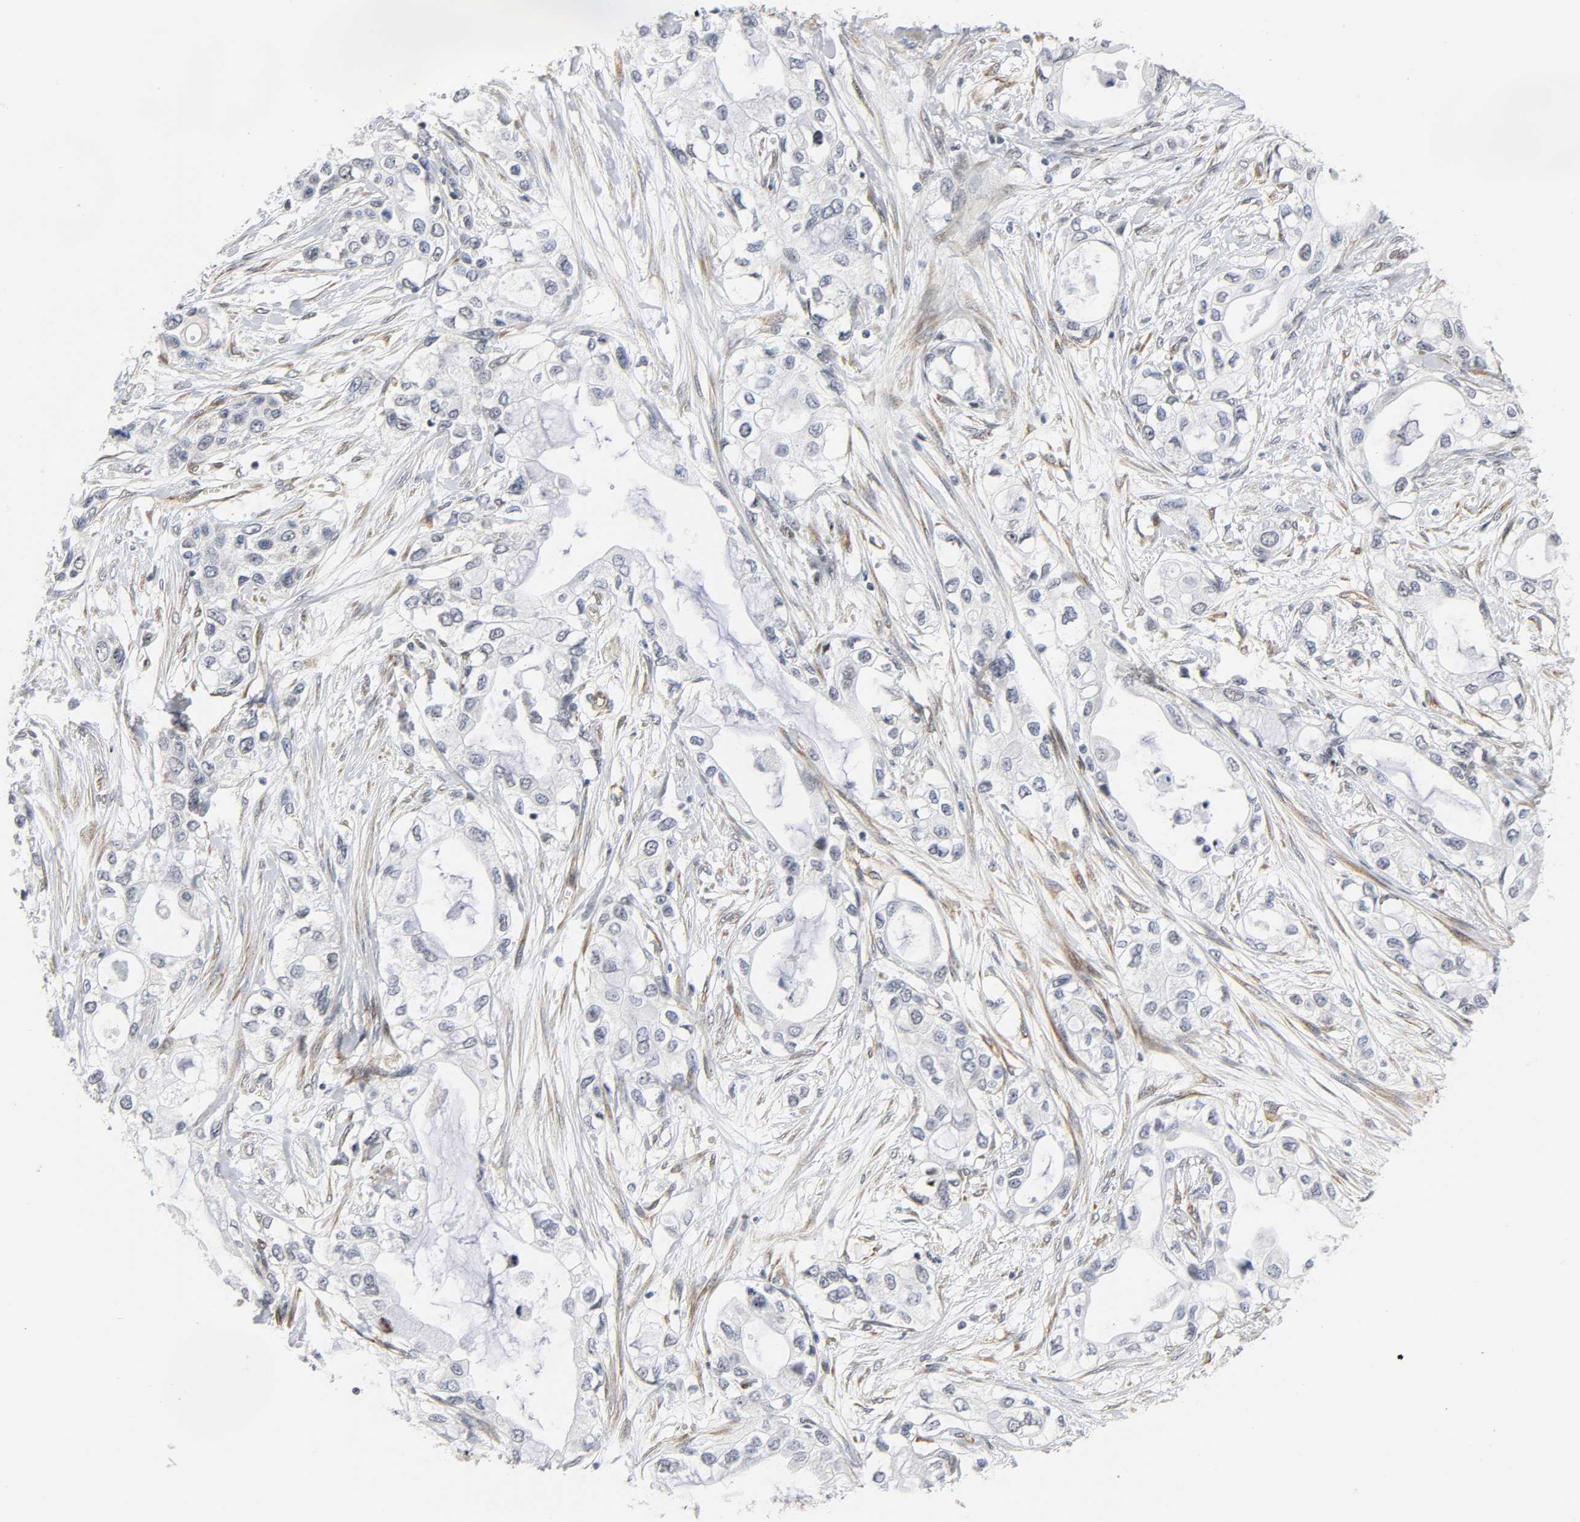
{"staining": {"intensity": "negative", "quantity": "none", "location": "none"}, "tissue": "pancreatic cancer", "cell_type": "Tumor cells", "image_type": "cancer", "snomed": [{"axis": "morphology", "description": "Adenocarcinoma, NOS"}, {"axis": "topography", "description": "Pancreas"}], "caption": "An immunohistochemistry (IHC) micrograph of pancreatic cancer is shown. There is no staining in tumor cells of pancreatic cancer.", "gene": "DOCK1", "patient": {"sex": "female", "age": 70}}